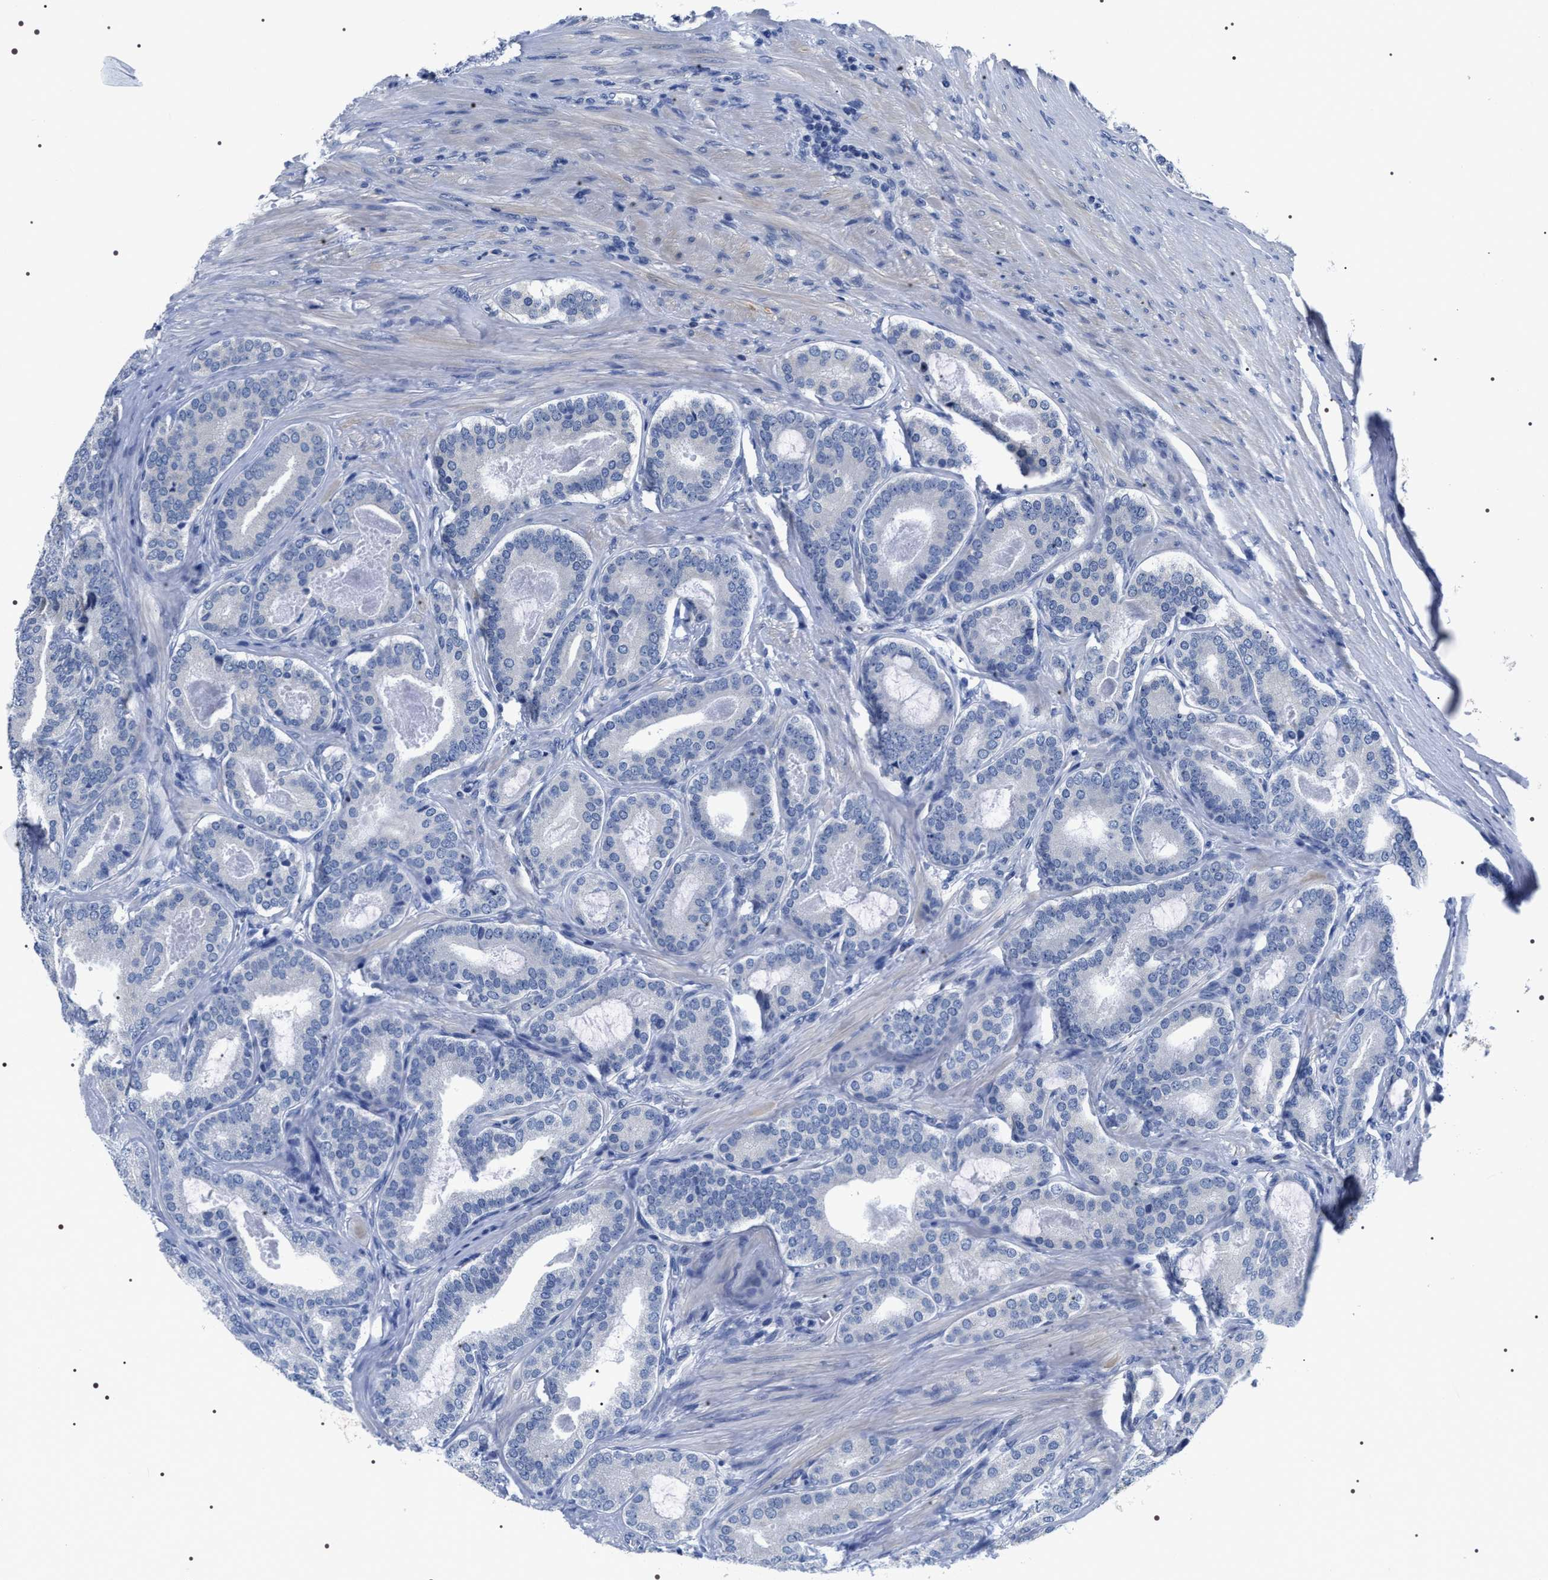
{"staining": {"intensity": "negative", "quantity": "none", "location": "none"}, "tissue": "prostate cancer", "cell_type": "Tumor cells", "image_type": "cancer", "snomed": [{"axis": "morphology", "description": "Adenocarcinoma, High grade"}, {"axis": "topography", "description": "Prostate"}], "caption": "This is an immunohistochemistry photomicrograph of human adenocarcinoma (high-grade) (prostate). There is no staining in tumor cells.", "gene": "ADH4", "patient": {"sex": "male", "age": 60}}